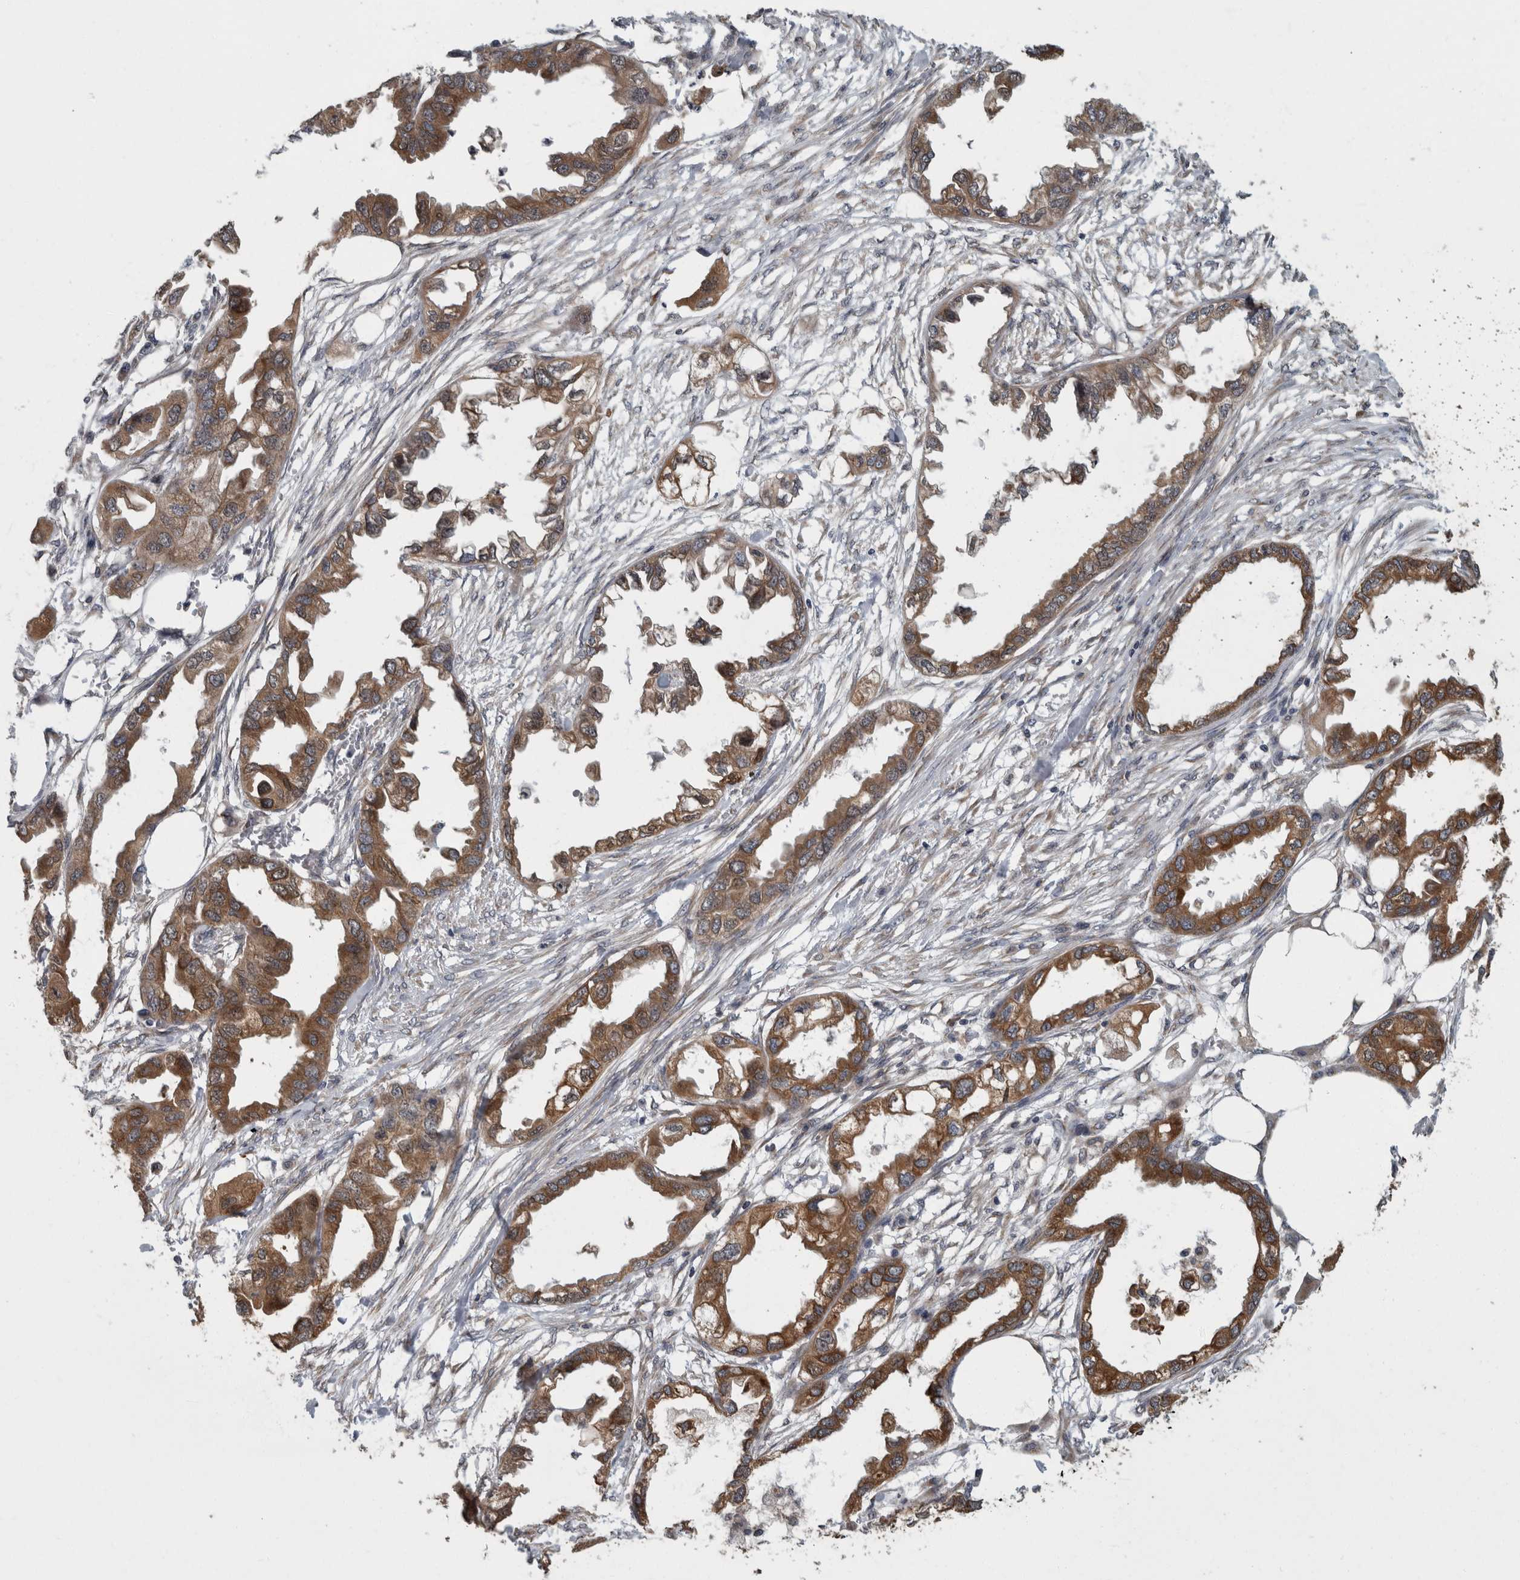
{"staining": {"intensity": "moderate", "quantity": ">75%", "location": "cytoplasmic/membranous"}, "tissue": "endometrial cancer", "cell_type": "Tumor cells", "image_type": "cancer", "snomed": [{"axis": "morphology", "description": "Adenocarcinoma, NOS"}, {"axis": "morphology", "description": "Adenocarcinoma, metastatic, NOS"}, {"axis": "topography", "description": "Adipose tissue"}, {"axis": "topography", "description": "Endometrium"}], "caption": "Endometrial cancer (metastatic adenocarcinoma) stained with immunohistochemistry shows moderate cytoplasmic/membranous staining in approximately >75% of tumor cells.", "gene": "LMAN2L", "patient": {"sex": "female", "age": 67}}